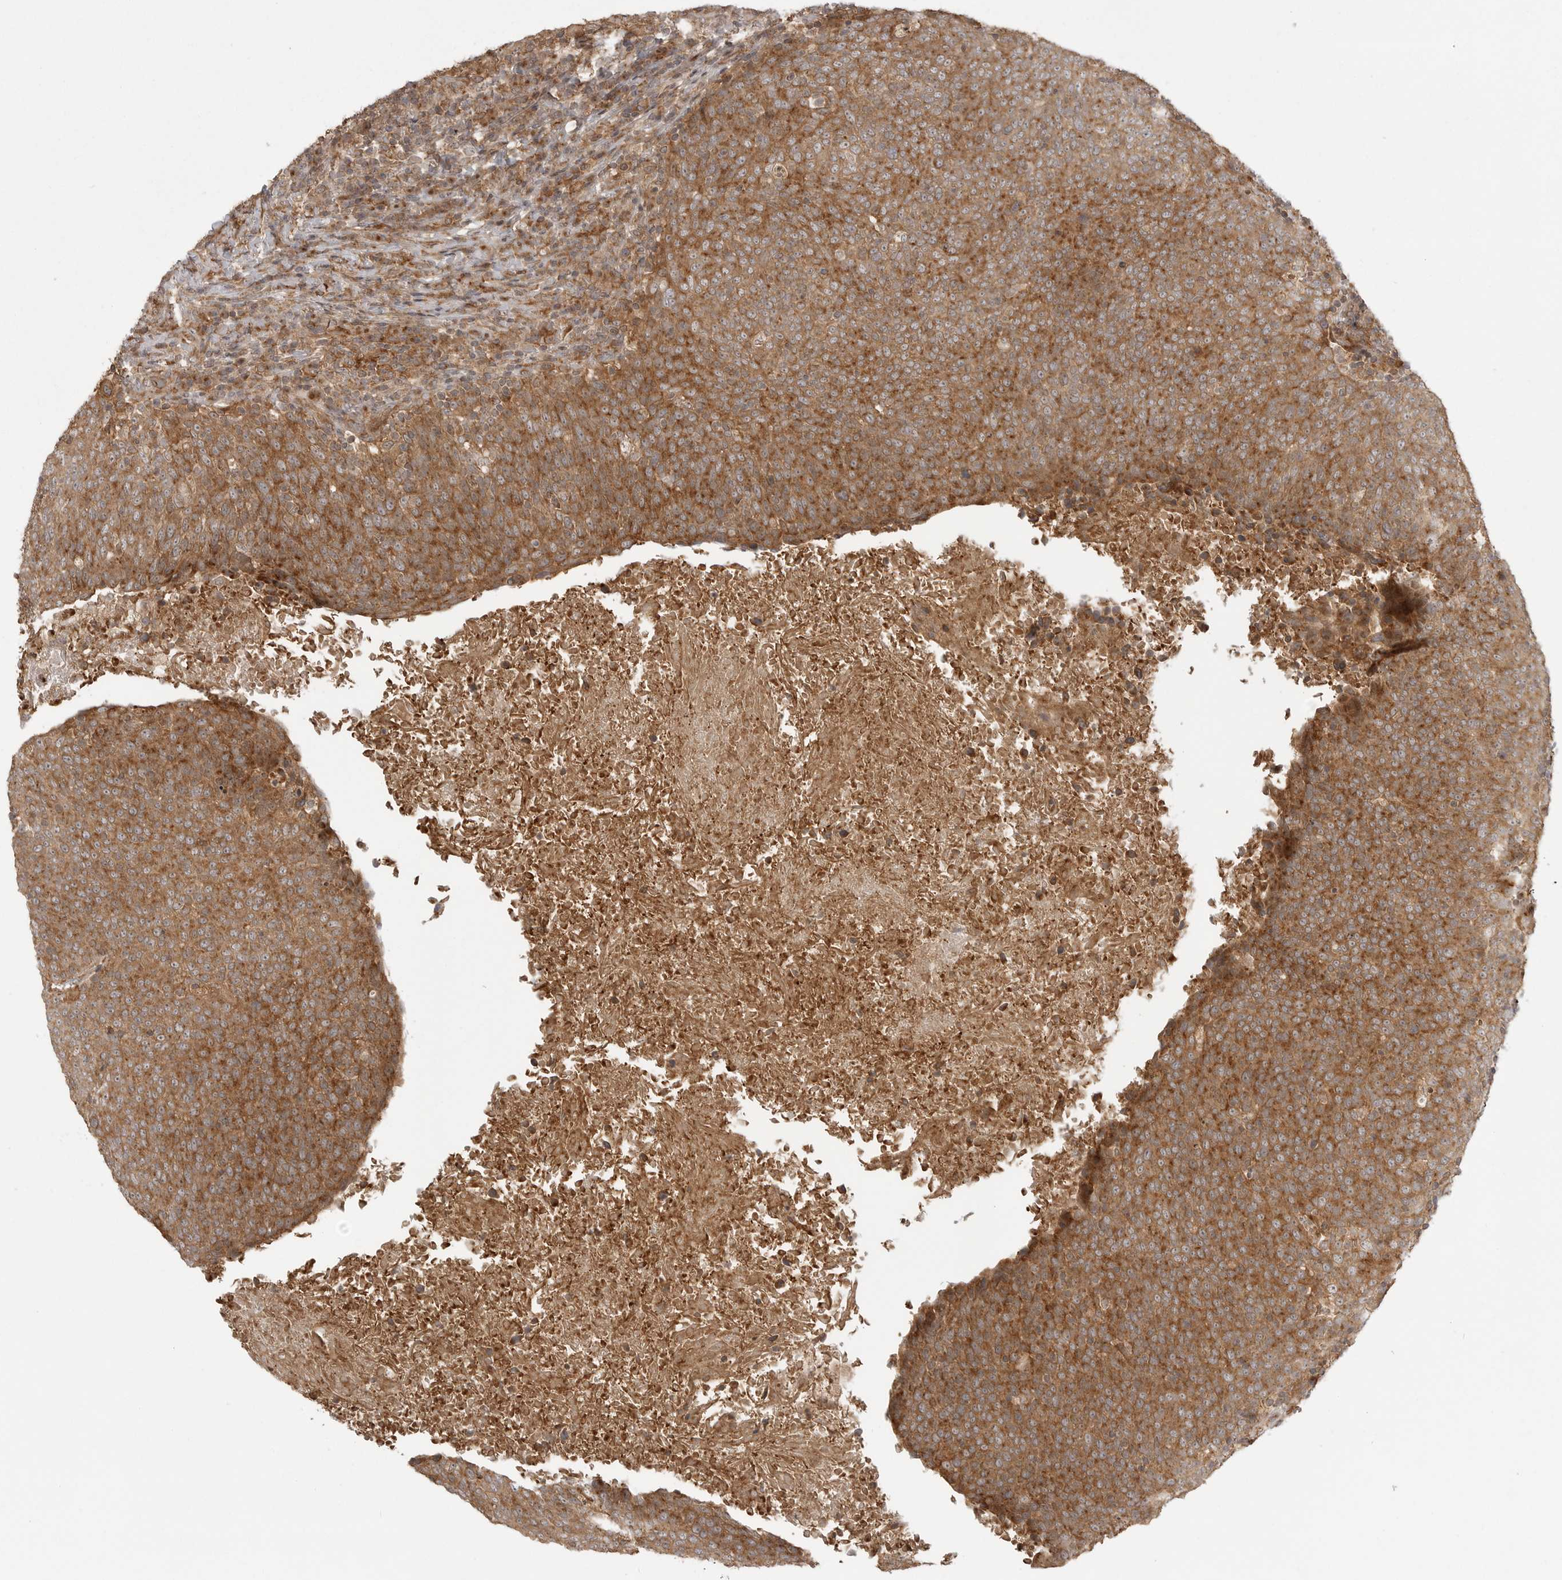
{"staining": {"intensity": "moderate", "quantity": ">75%", "location": "cytoplasmic/membranous"}, "tissue": "head and neck cancer", "cell_type": "Tumor cells", "image_type": "cancer", "snomed": [{"axis": "morphology", "description": "Squamous cell carcinoma, NOS"}, {"axis": "morphology", "description": "Squamous cell carcinoma, metastatic, NOS"}, {"axis": "topography", "description": "Lymph node"}, {"axis": "topography", "description": "Head-Neck"}], "caption": "A histopathology image showing moderate cytoplasmic/membranous positivity in about >75% of tumor cells in head and neck cancer, as visualized by brown immunohistochemical staining.", "gene": "FAT3", "patient": {"sex": "male", "age": 62}}